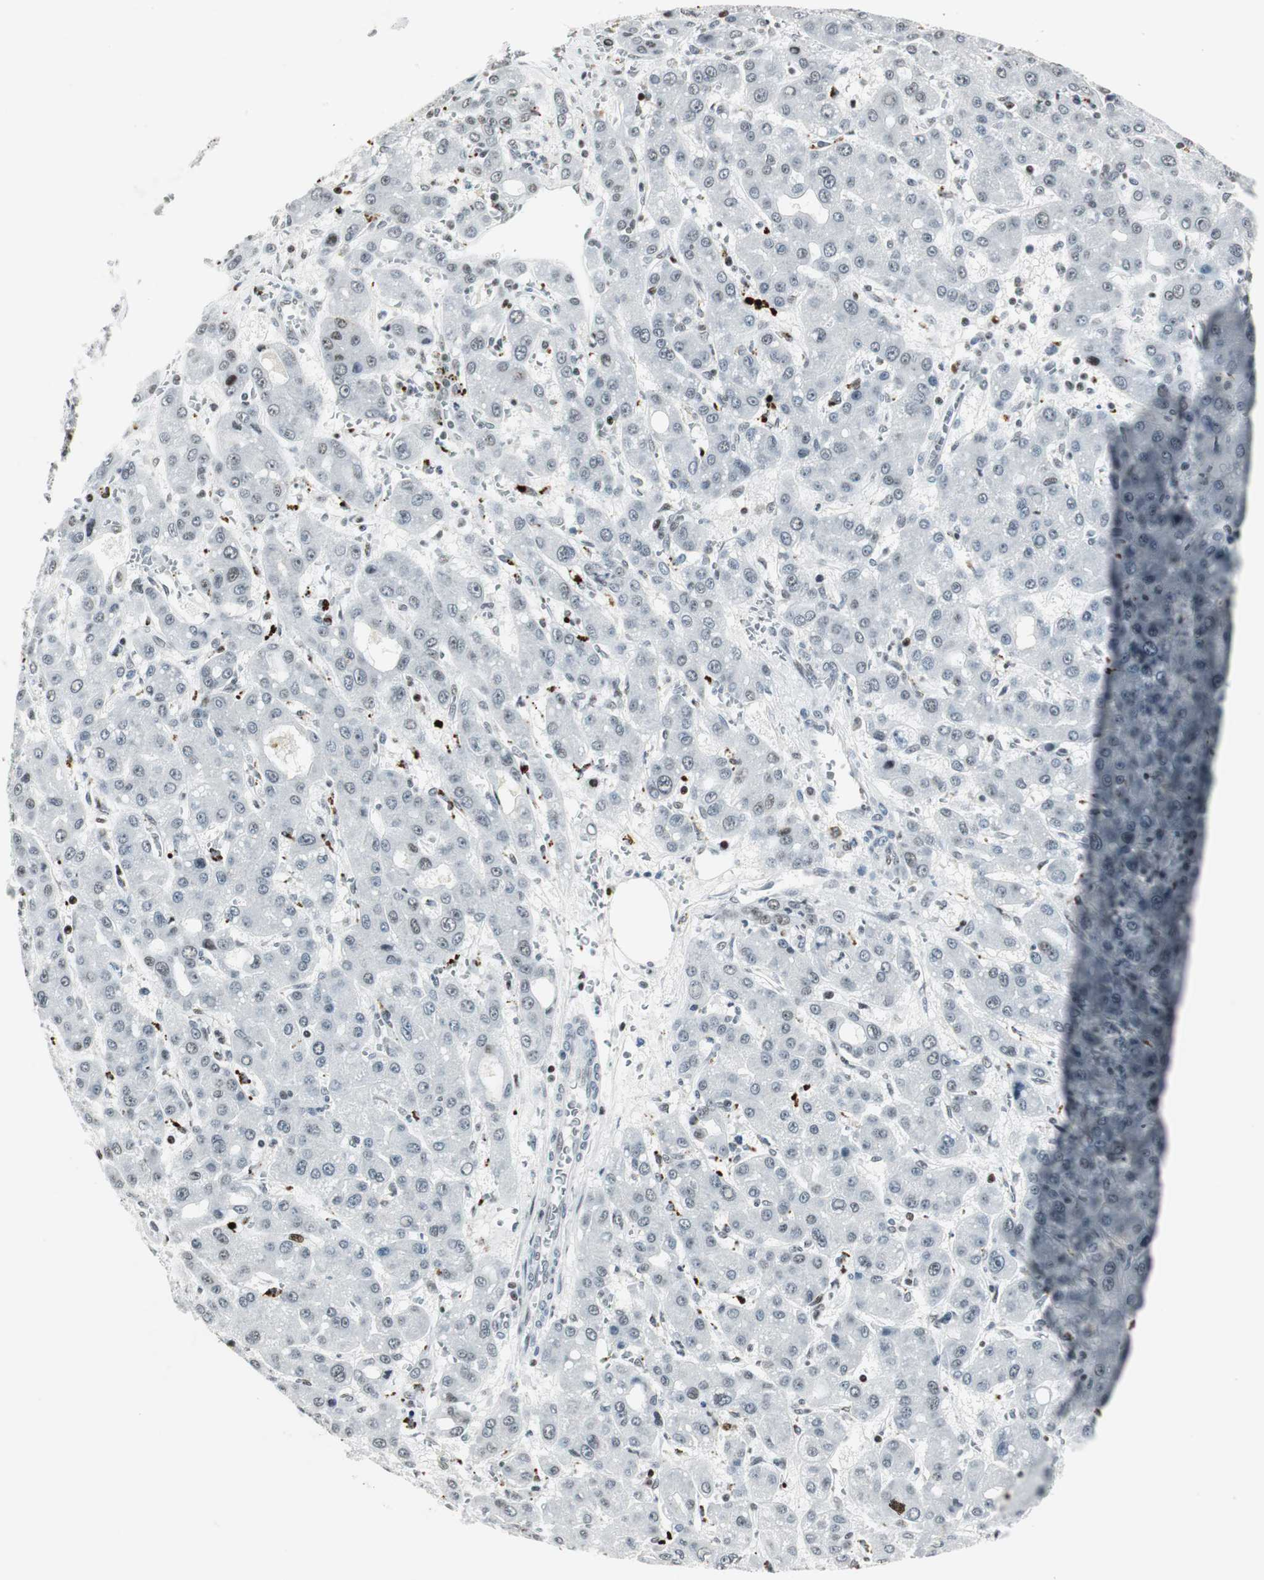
{"staining": {"intensity": "weak", "quantity": "<25%", "location": "nuclear"}, "tissue": "liver cancer", "cell_type": "Tumor cells", "image_type": "cancer", "snomed": [{"axis": "morphology", "description": "Carcinoma, Hepatocellular, NOS"}, {"axis": "topography", "description": "Liver"}], "caption": "The image reveals no significant staining in tumor cells of liver hepatocellular carcinoma. Nuclei are stained in blue.", "gene": "RBBP4", "patient": {"sex": "male", "age": 55}}